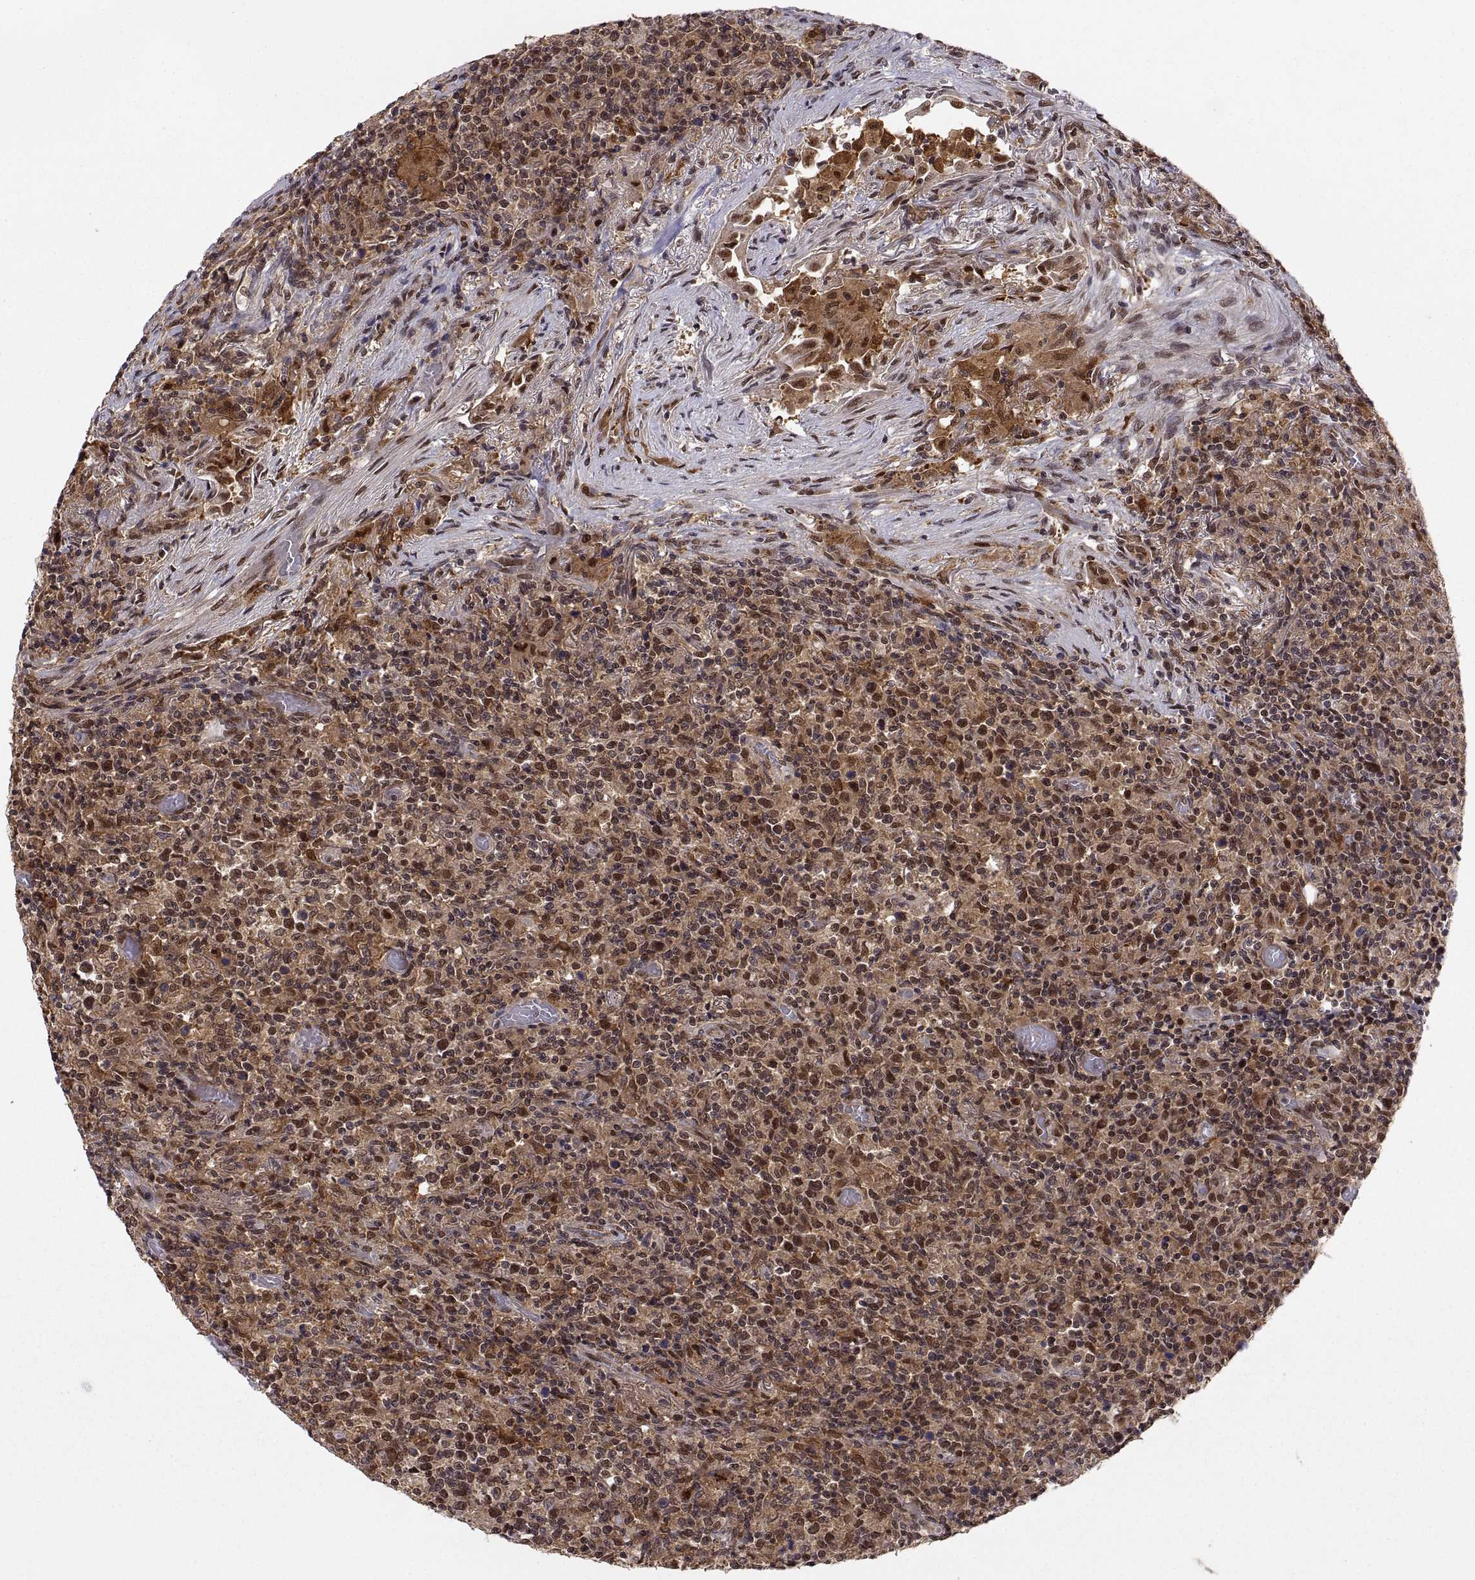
{"staining": {"intensity": "moderate", "quantity": ">75%", "location": "cytoplasmic/membranous,nuclear"}, "tissue": "lymphoma", "cell_type": "Tumor cells", "image_type": "cancer", "snomed": [{"axis": "morphology", "description": "Malignant lymphoma, non-Hodgkin's type, High grade"}, {"axis": "topography", "description": "Lung"}], "caption": "Protein expression analysis of human high-grade malignant lymphoma, non-Hodgkin's type reveals moderate cytoplasmic/membranous and nuclear staining in about >75% of tumor cells. The staining was performed using DAB to visualize the protein expression in brown, while the nuclei were stained in blue with hematoxylin (Magnification: 20x).", "gene": "PSMC2", "patient": {"sex": "male", "age": 79}}